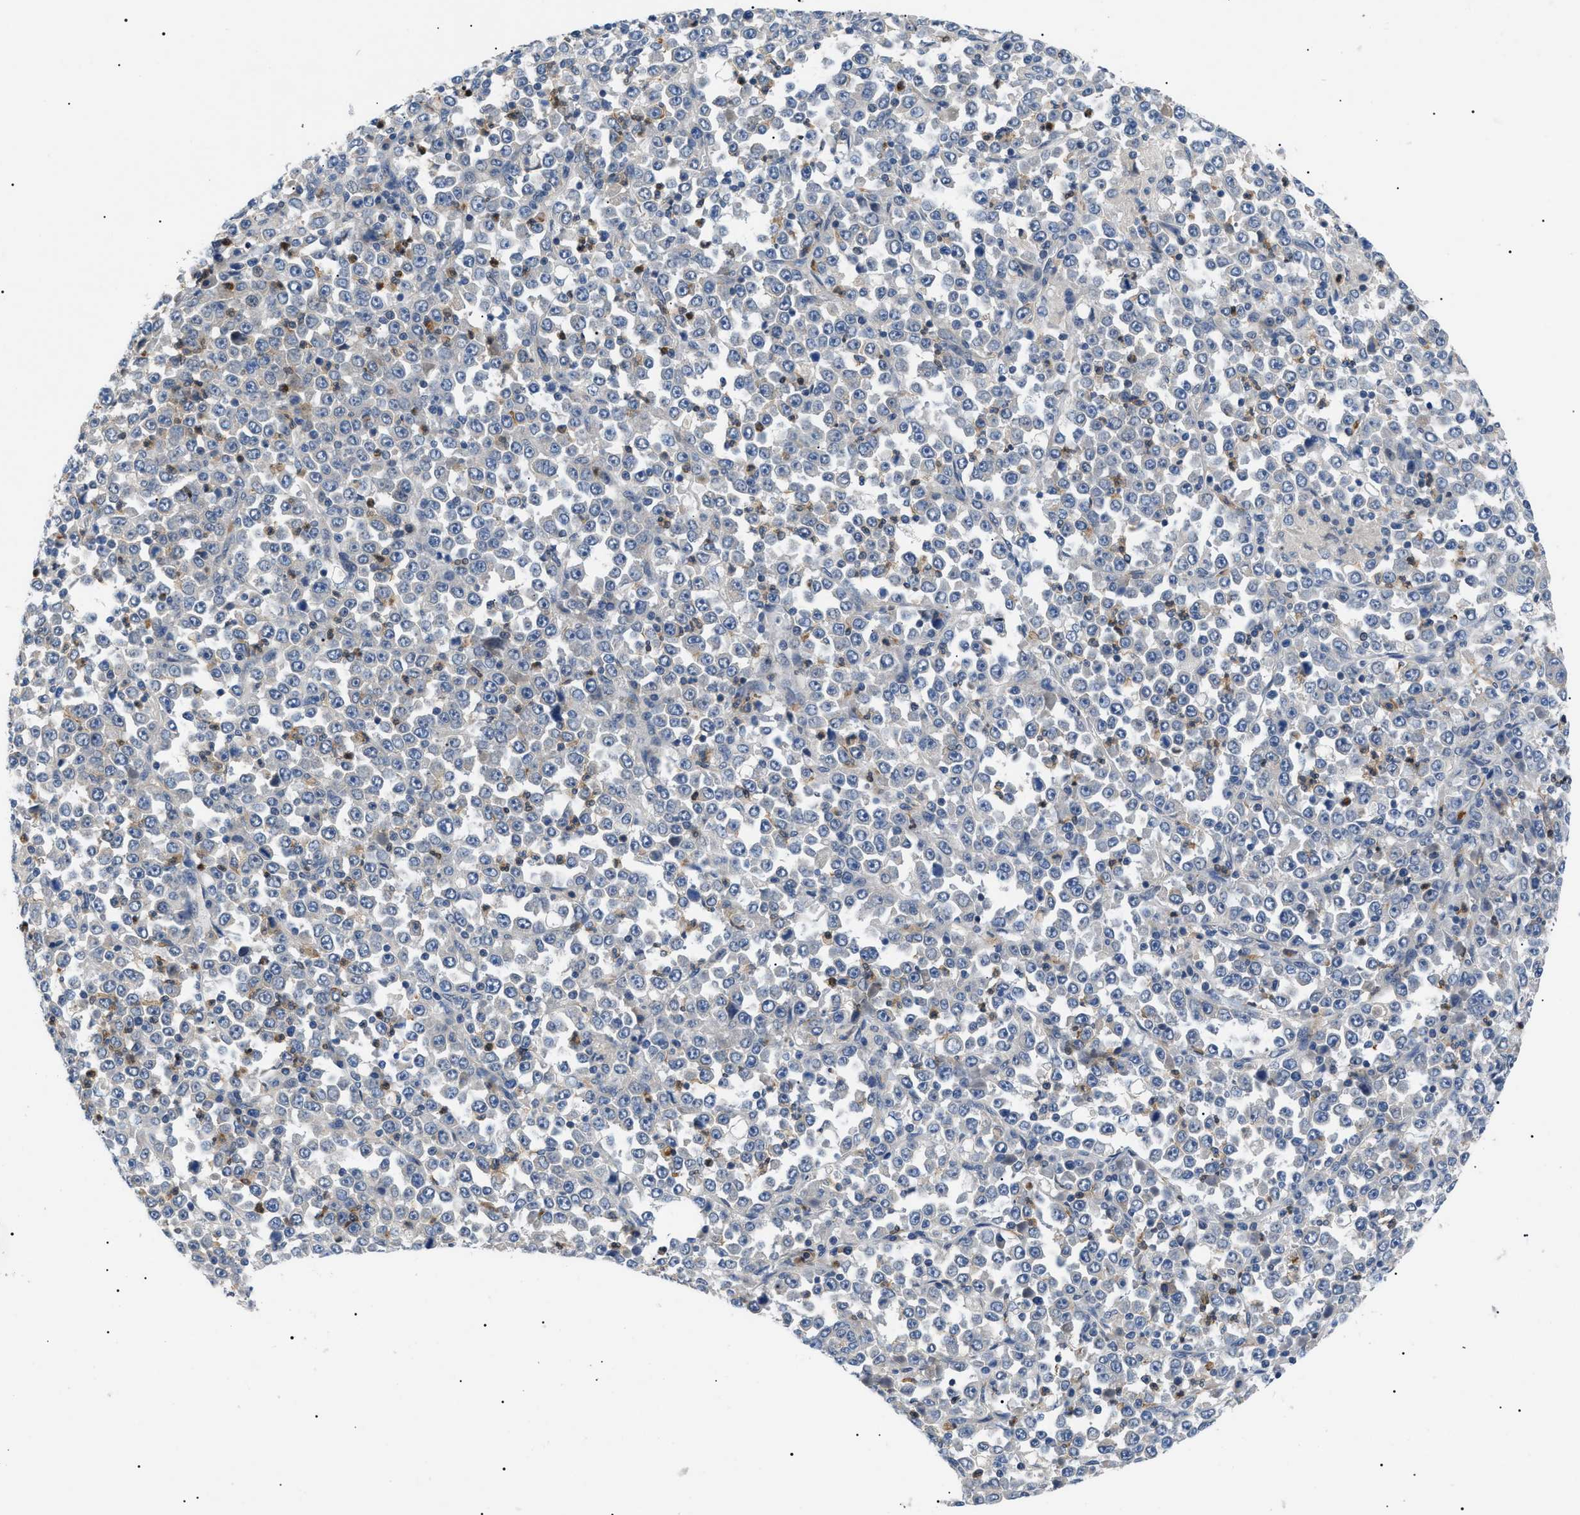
{"staining": {"intensity": "negative", "quantity": "none", "location": "none"}, "tissue": "stomach cancer", "cell_type": "Tumor cells", "image_type": "cancer", "snomed": [{"axis": "morphology", "description": "Normal tissue, NOS"}, {"axis": "morphology", "description": "Adenocarcinoma, NOS"}, {"axis": "topography", "description": "Stomach, upper"}, {"axis": "topography", "description": "Stomach"}], "caption": "The histopathology image reveals no significant expression in tumor cells of stomach cancer.", "gene": "RIPK1", "patient": {"sex": "male", "age": 59}}